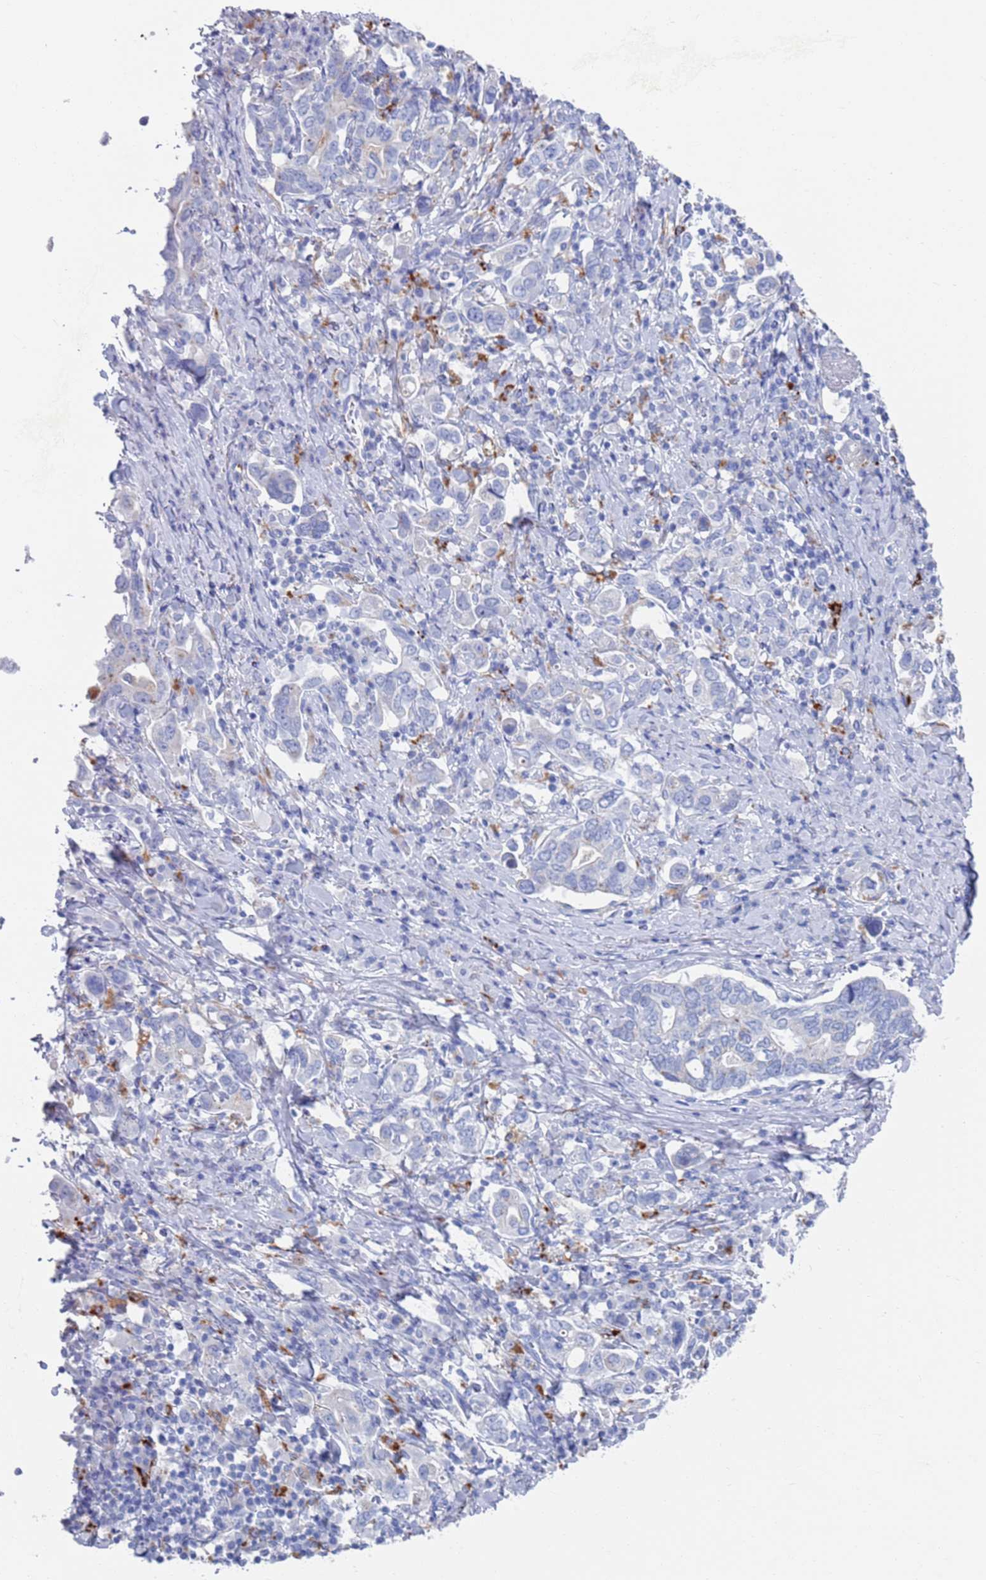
{"staining": {"intensity": "negative", "quantity": "none", "location": "none"}, "tissue": "stomach cancer", "cell_type": "Tumor cells", "image_type": "cancer", "snomed": [{"axis": "morphology", "description": "Adenocarcinoma, NOS"}, {"axis": "topography", "description": "Stomach, upper"}, {"axis": "topography", "description": "Stomach"}], "caption": "Immunohistochemical staining of human adenocarcinoma (stomach) reveals no significant expression in tumor cells. (Immunohistochemistry, brightfield microscopy, high magnification).", "gene": "FUCA1", "patient": {"sex": "male", "age": 62}}